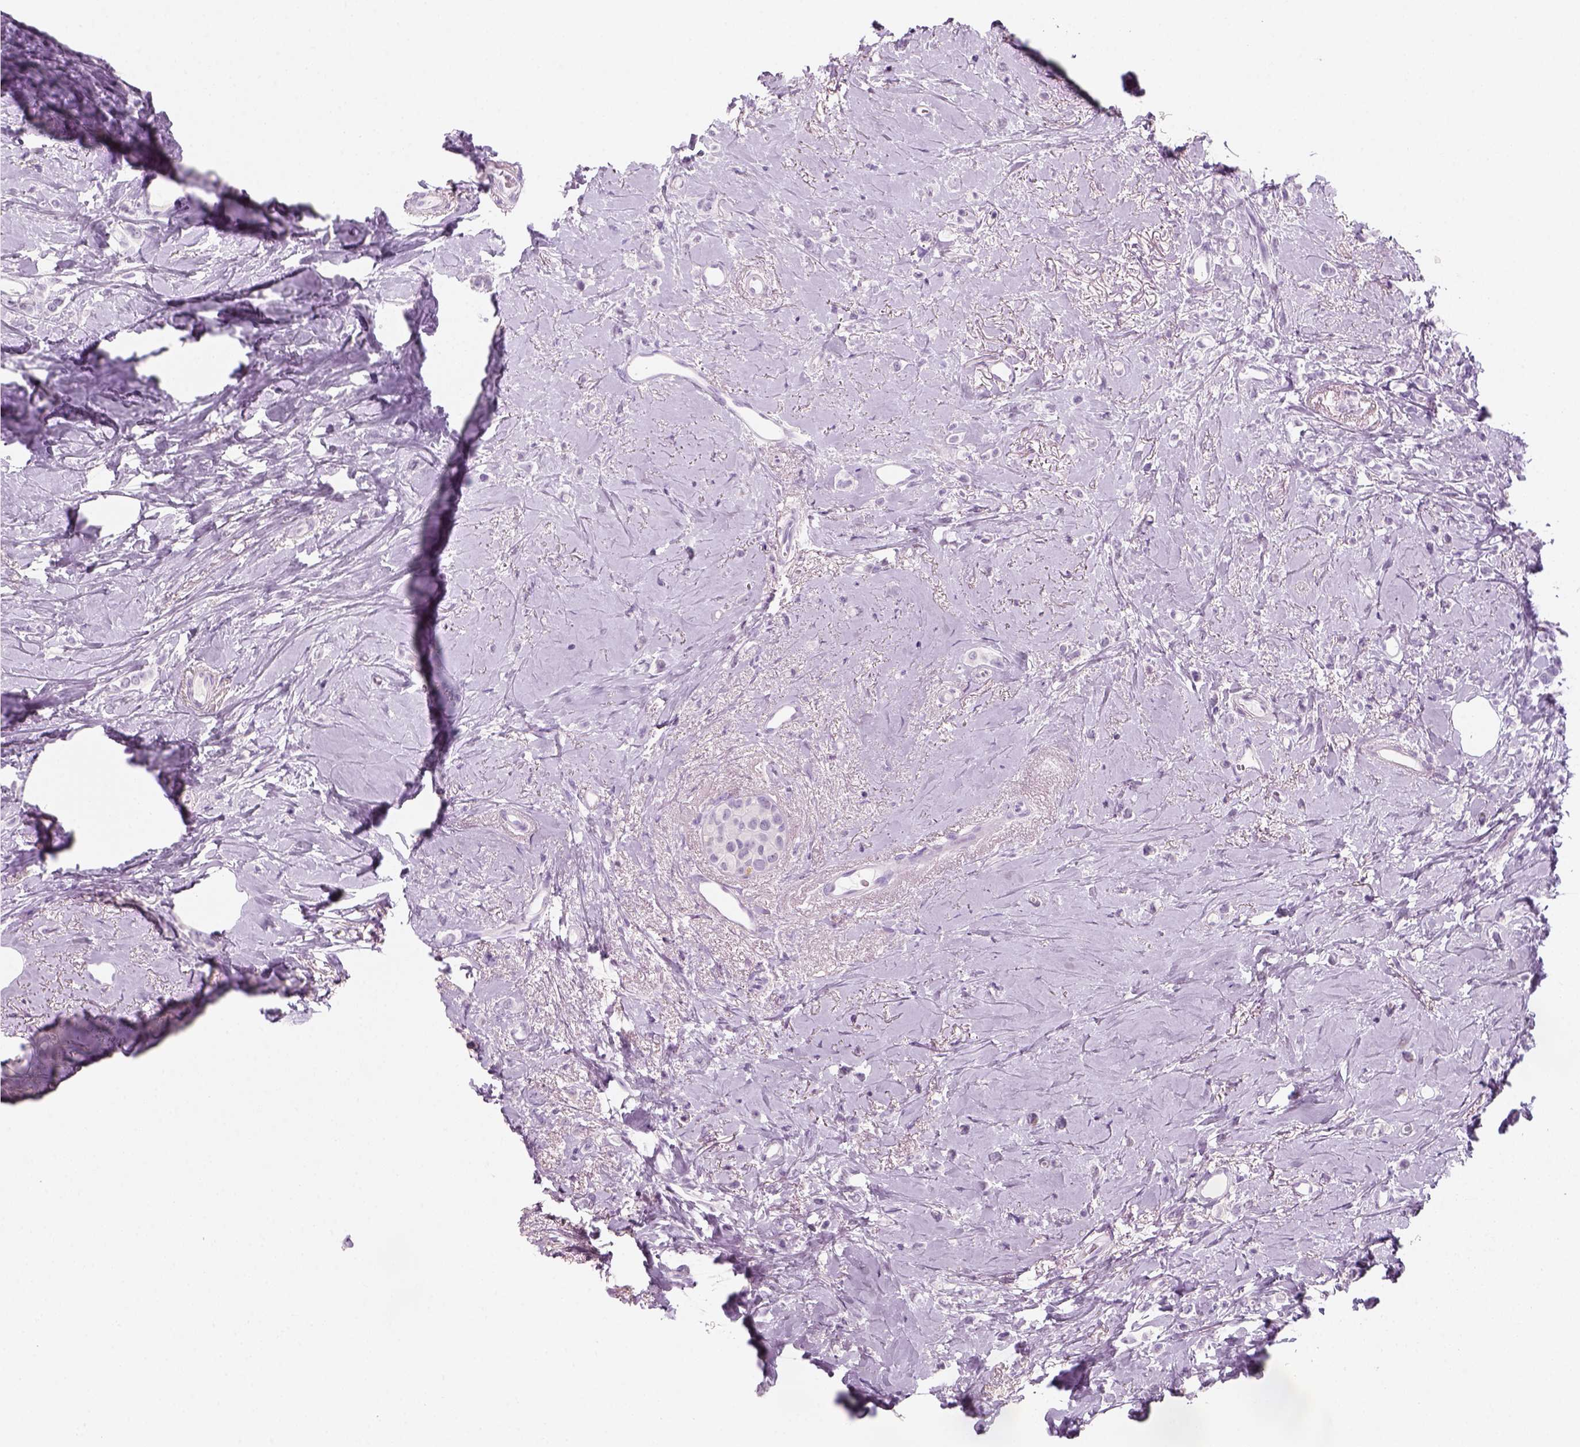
{"staining": {"intensity": "negative", "quantity": "none", "location": "none"}, "tissue": "breast cancer", "cell_type": "Tumor cells", "image_type": "cancer", "snomed": [{"axis": "morphology", "description": "Lobular carcinoma"}, {"axis": "topography", "description": "Breast"}], "caption": "Immunohistochemistry of human lobular carcinoma (breast) exhibits no staining in tumor cells.", "gene": "KRTAP11-1", "patient": {"sex": "female", "age": 66}}